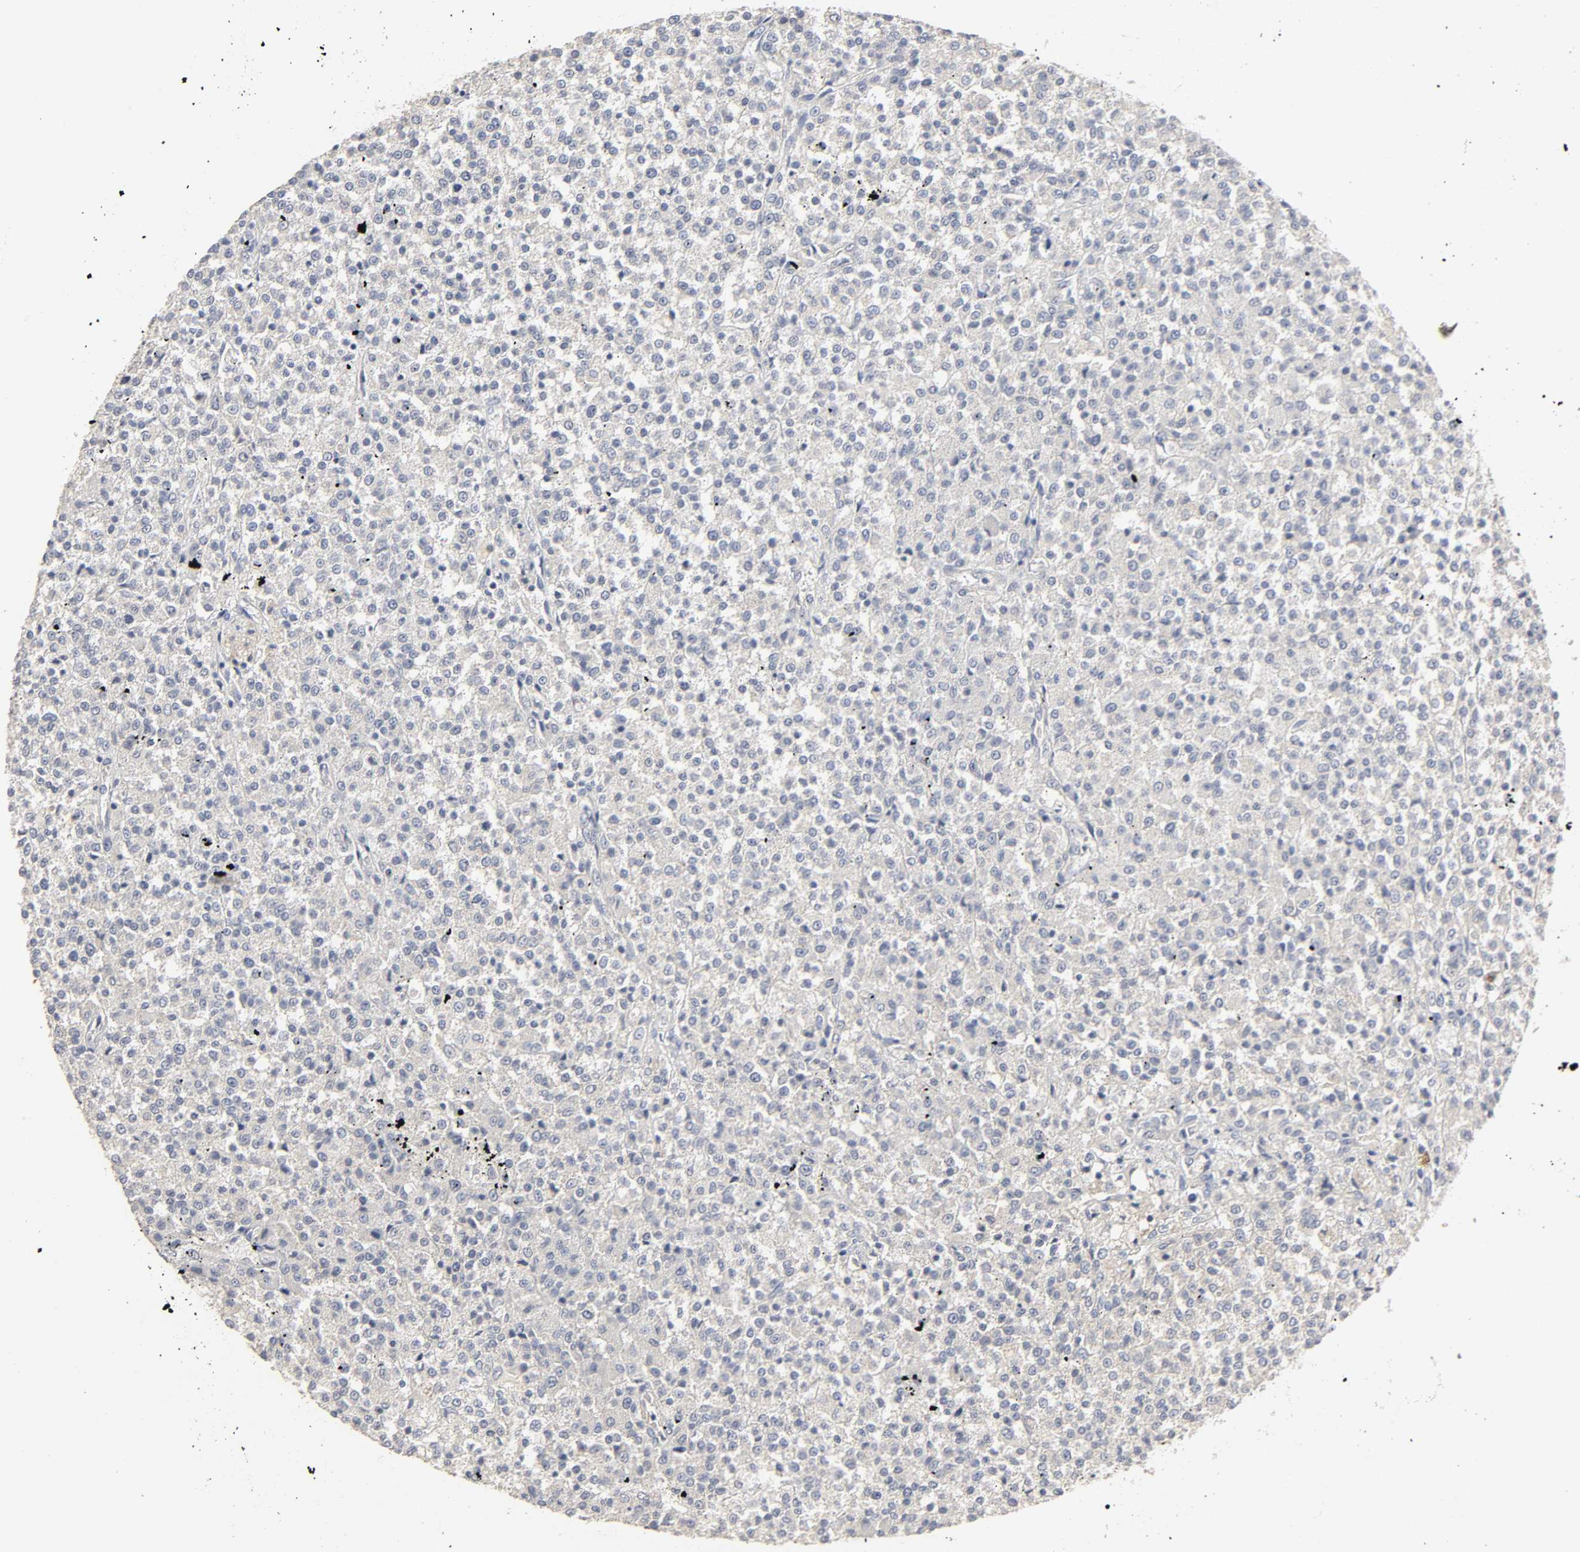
{"staining": {"intensity": "negative", "quantity": "none", "location": "none"}, "tissue": "testis cancer", "cell_type": "Tumor cells", "image_type": "cancer", "snomed": [{"axis": "morphology", "description": "Seminoma, NOS"}, {"axis": "topography", "description": "Testis"}], "caption": "Immunohistochemistry photomicrograph of testis cancer stained for a protein (brown), which exhibits no staining in tumor cells.", "gene": "SLC10A2", "patient": {"sex": "male", "age": 59}}